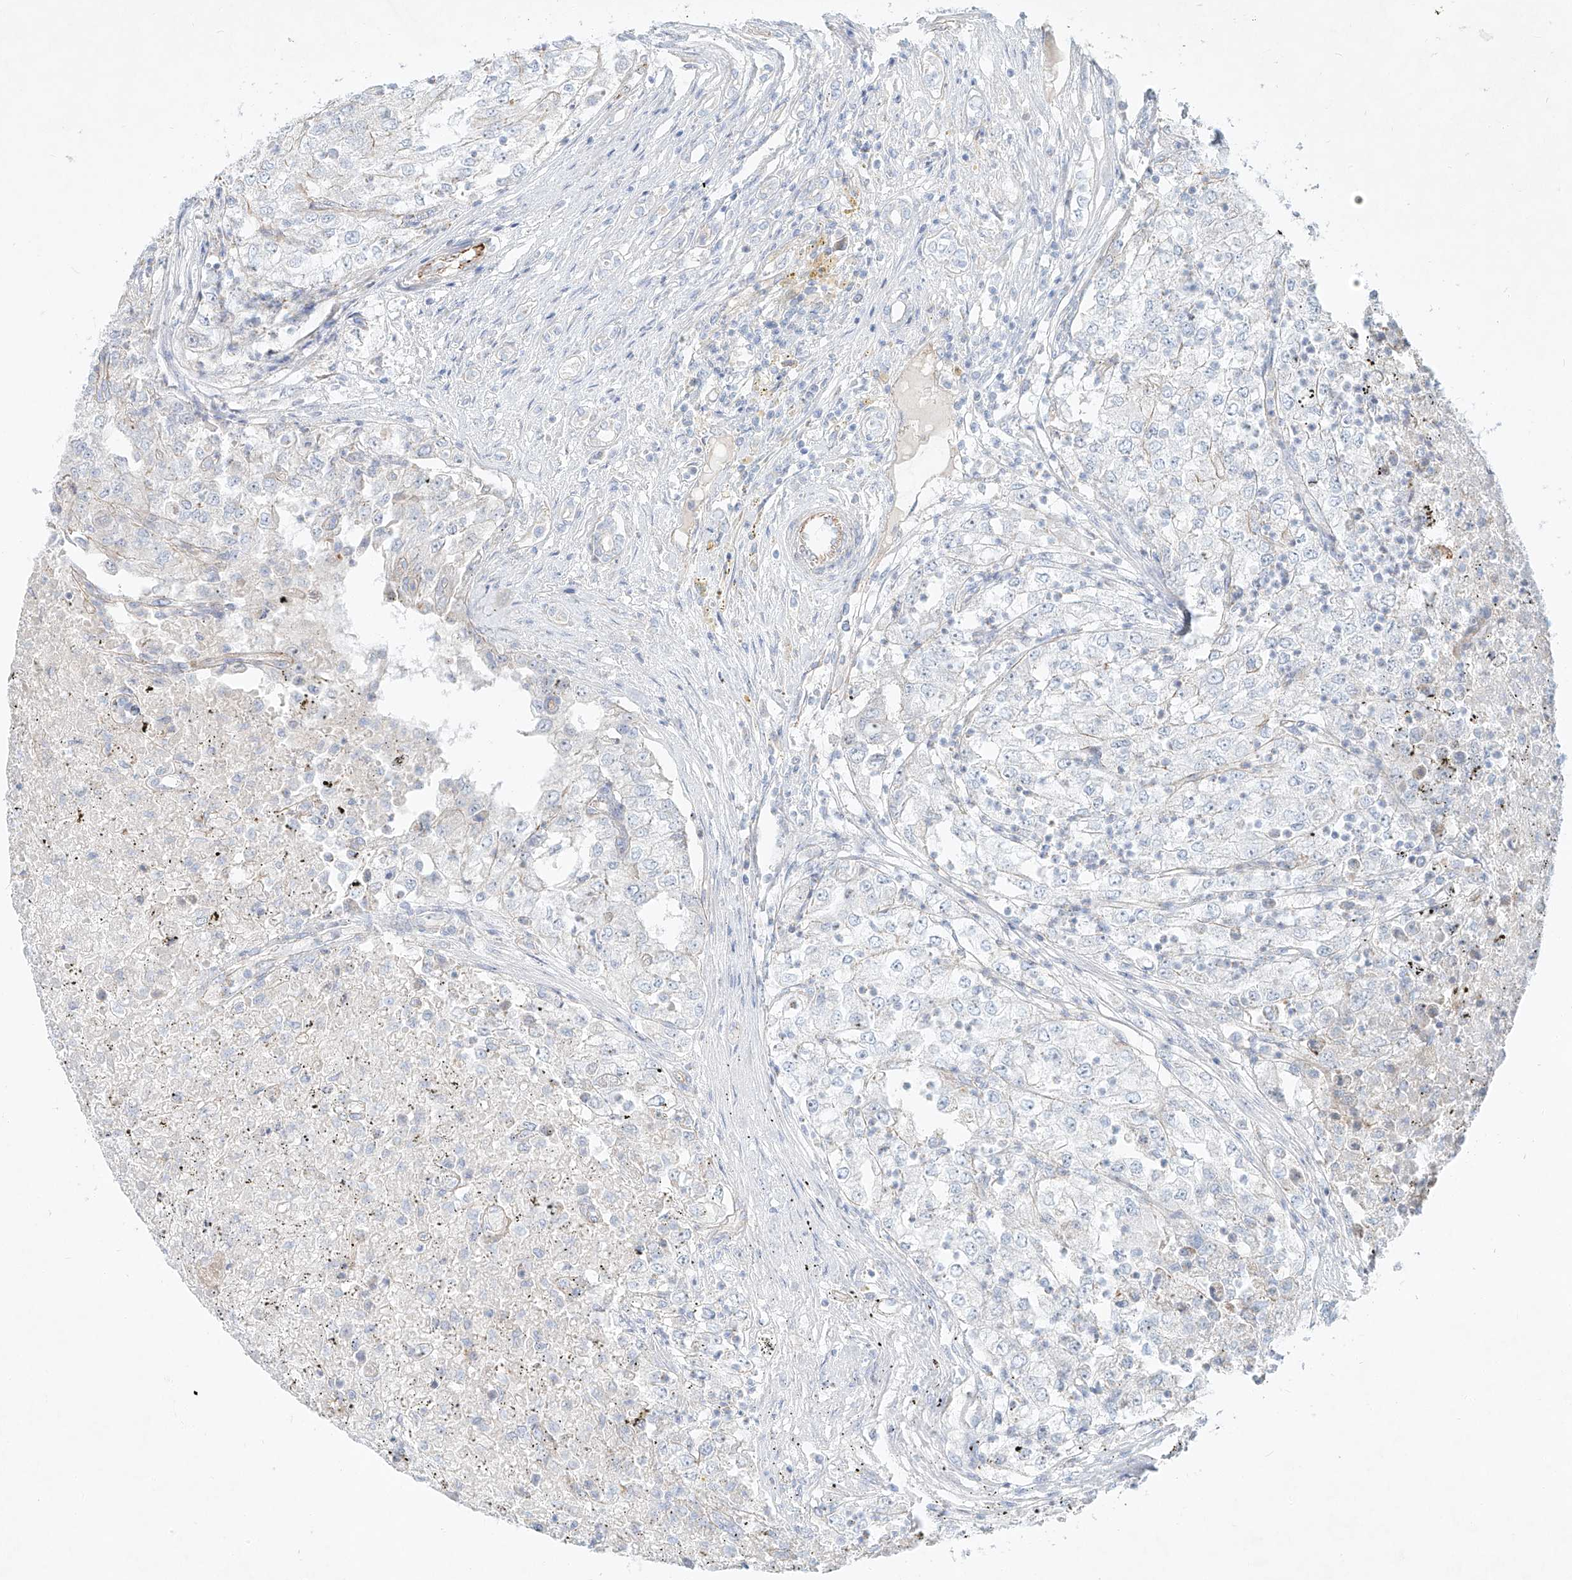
{"staining": {"intensity": "negative", "quantity": "none", "location": "none"}, "tissue": "renal cancer", "cell_type": "Tumor cells", "image_type": "cancer", "snomed": [{"axis": "morphology", "description": "Adenocarcinoma, NOS"}, {"axis": "topography", "description": "Kidney"}], "caption": "This is an immunohistochemistry image of adenocarcinoma (renal). There is no staining in tumor cells.", "gene": "AJM1", "patient": {"sex": "female", "age": 54}}